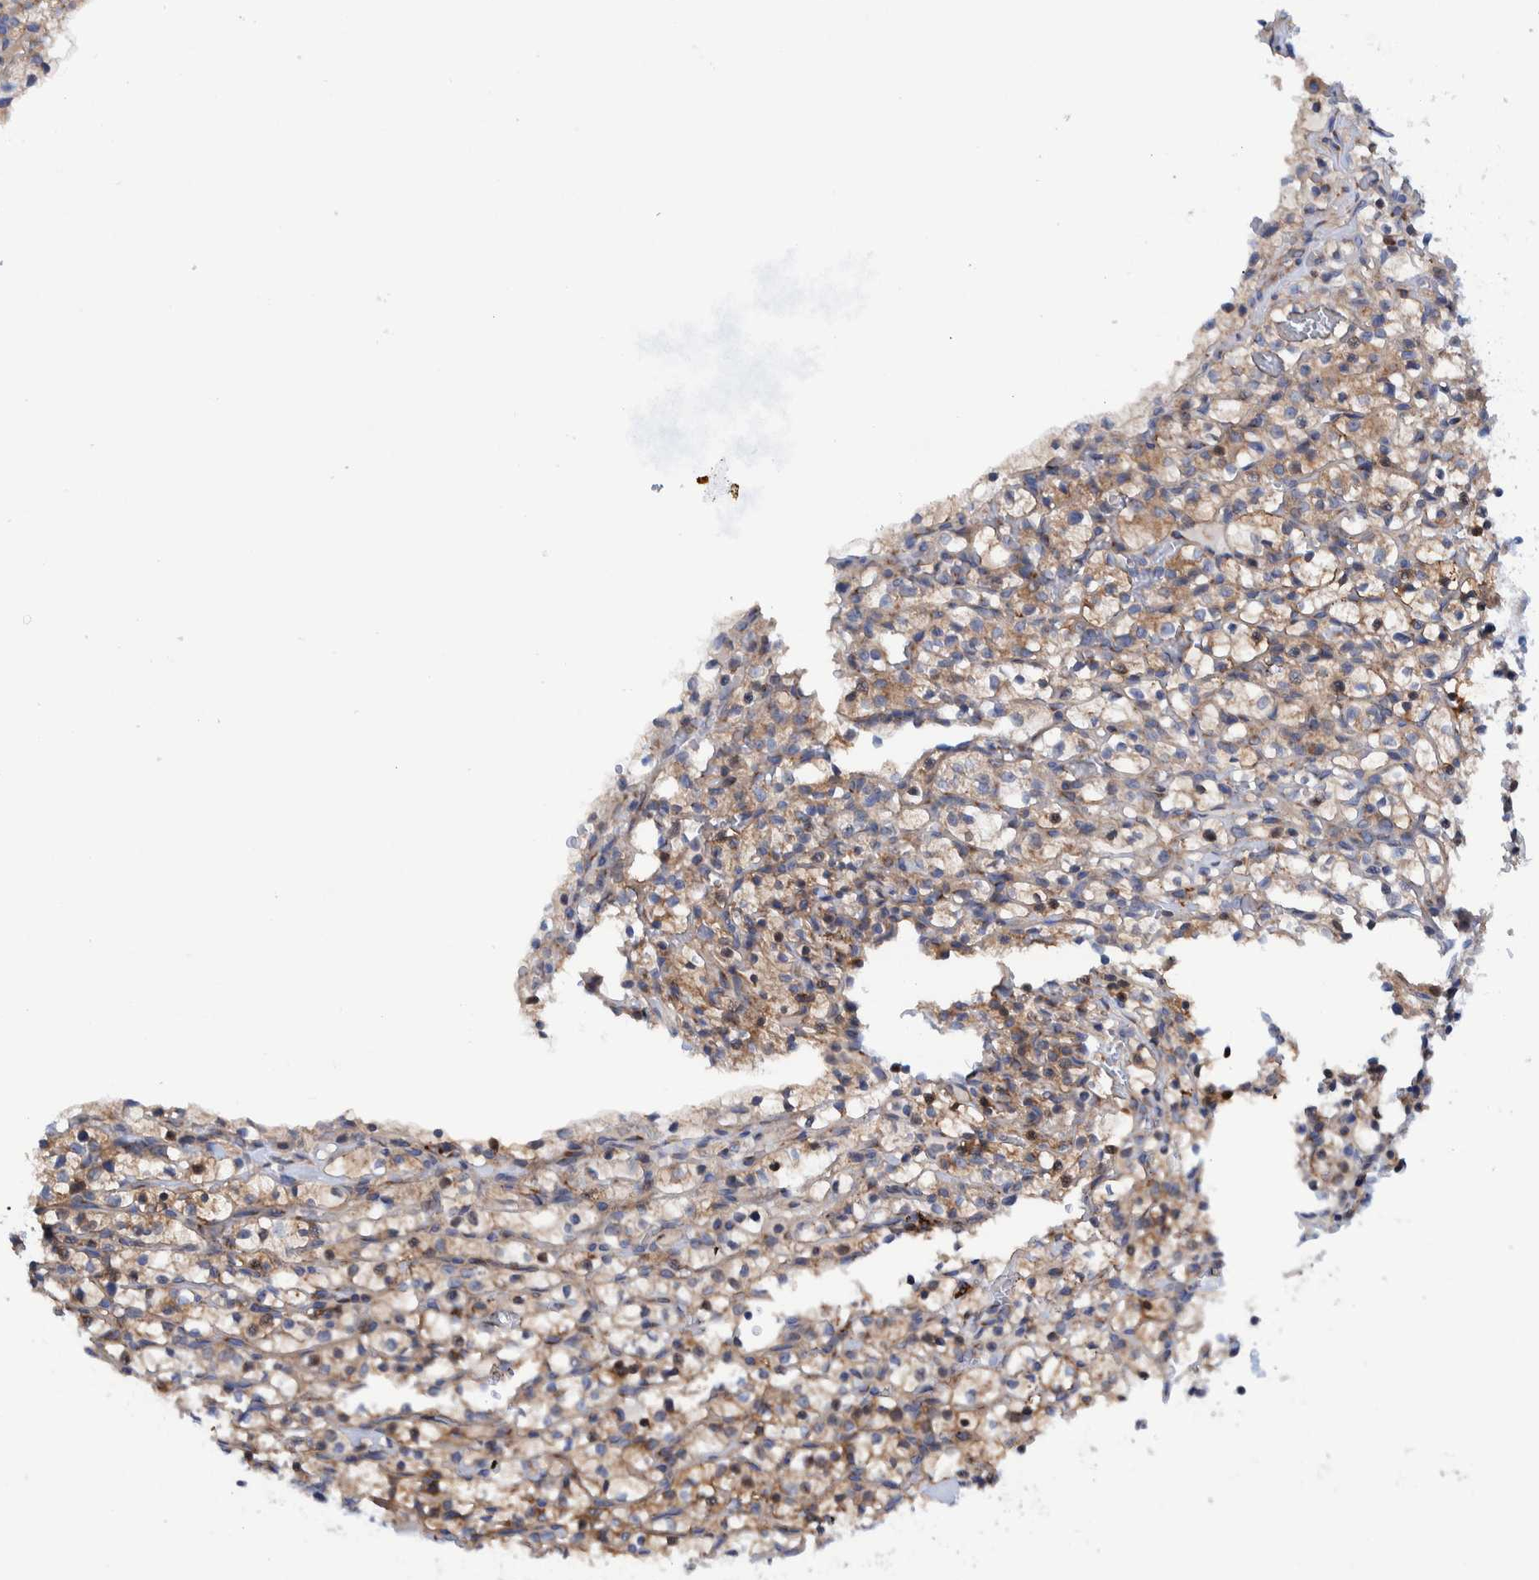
{"staining": {"intensity": "weak", "quantity": "25%-75%", "location": "cytoplasmic/membranous"}, "tissue": "renal cancer", "cell_type": "Tumor cells", "image_type": "cancer", "snomed": [{"axis": "morphology", "description": "Adenocarcinoma, NOS"}, {"axis": "topography", "description": "Kidney"}], "caption": "This micrograph shows IHC staining of human adenocarcinoma (renal), with low weak cytoplasmic/membranous positivity in approximately 25%-75% of tumor cells.", "gene": "TRIM58", "patient": {"sex": "female", "age": 57}}